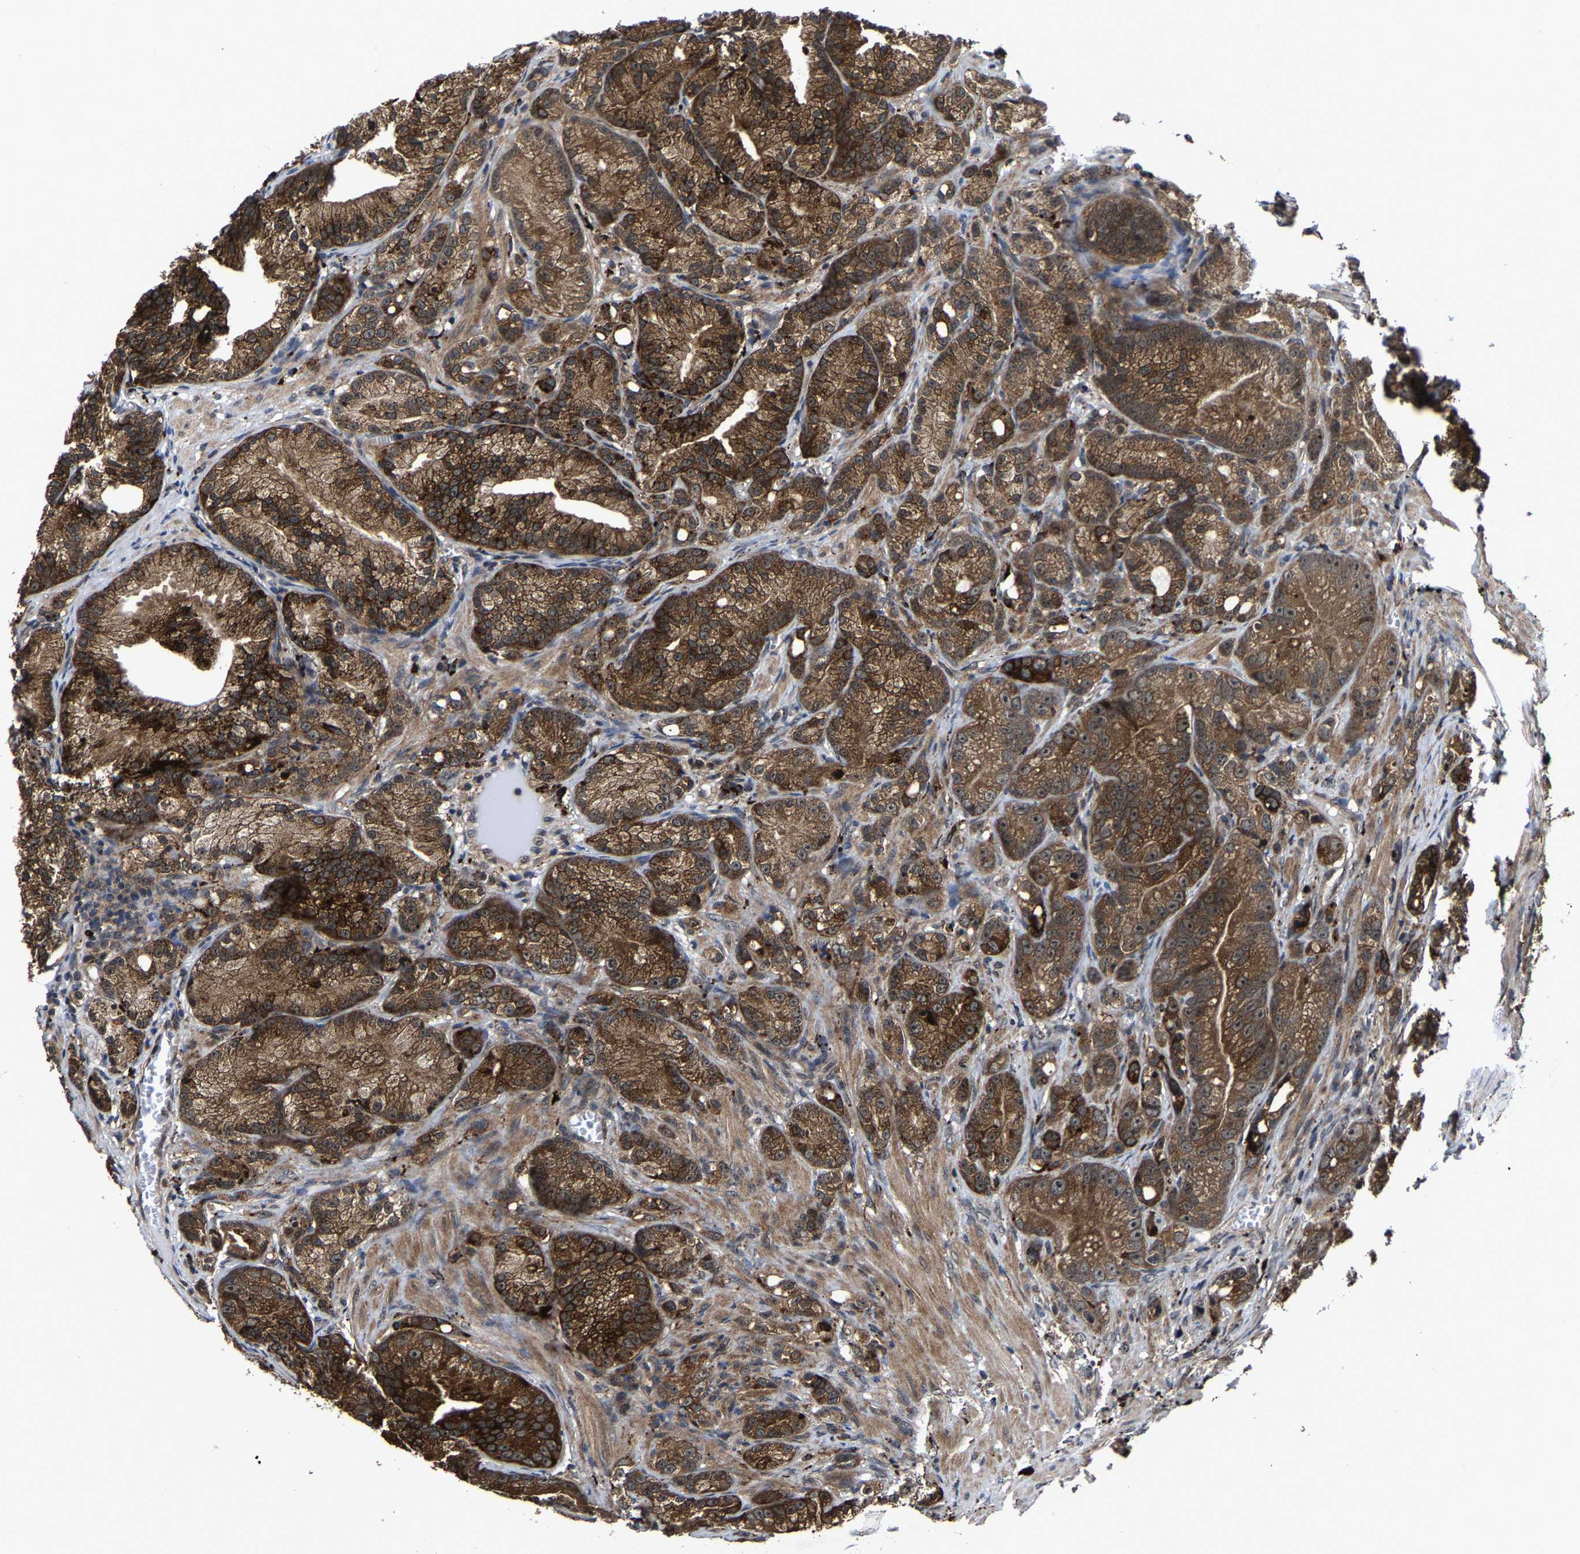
{"staining": {"intensity": "strong", "quantity": ">75%", "location": "cytoplasmic/membranous"}, "tissue": "prostate cancer", "cell_type": "Tumor cells", "image_type": "cancer", "snomed": [{"axis": "morphology", "description": "Adenocarcinoma, Low grade"}, {"axis": "topography", "description": "Prostate"}], "caption": "A brown stain labels strong cytoplasmic/membranous positivity of a protein in human prostate adenocarcinoma (low-grade) tumor cells.", "gene": "ZCCHC7", "patient": {"sex": "male", "age": 89}}